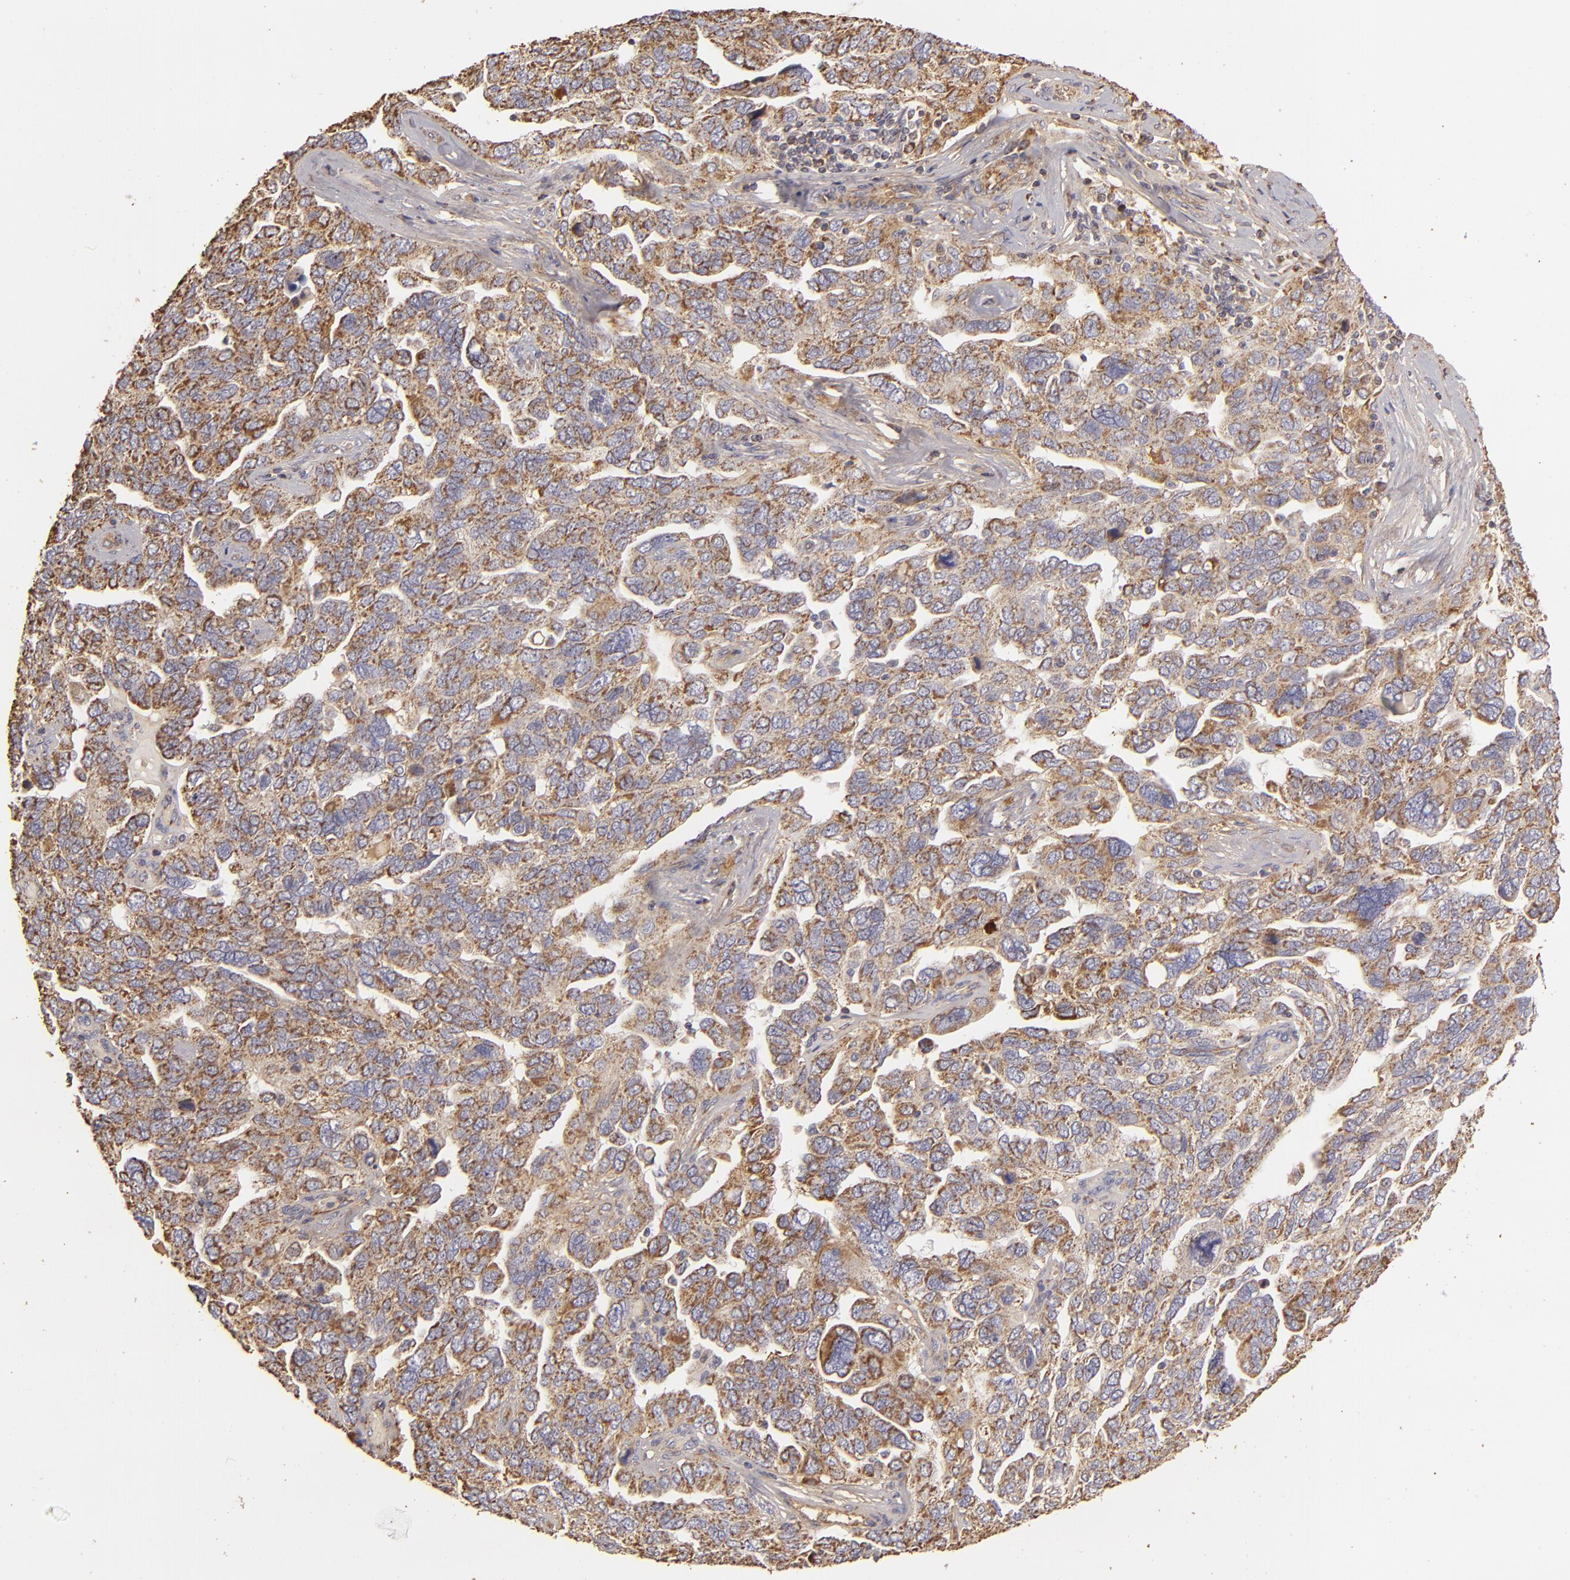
{"staining": {"intensity": "moderate", "quantity": ">75%", "location": "cytoplasmic/membranous"}, "tissue": "ovarian cancer", "cell_type": "Tumor cells", "image_type": "cancer", "snomed": [{"axis": "morphology", "description": "Cystadenocarcinoma, serous, NOS"}, {"axis": "topography", "description": "Ovary"}], "caption": "Protein analysis of ovarian serous cystadenocarcinoma tissue exhibits moderate cytoplasmic/membranous positivity in about >75% of tumor cells. (Brightfield microscopy of DAB IHC at high magnification).", "gene": "CFB", "patient": {"sex": "female", "age": 64}}